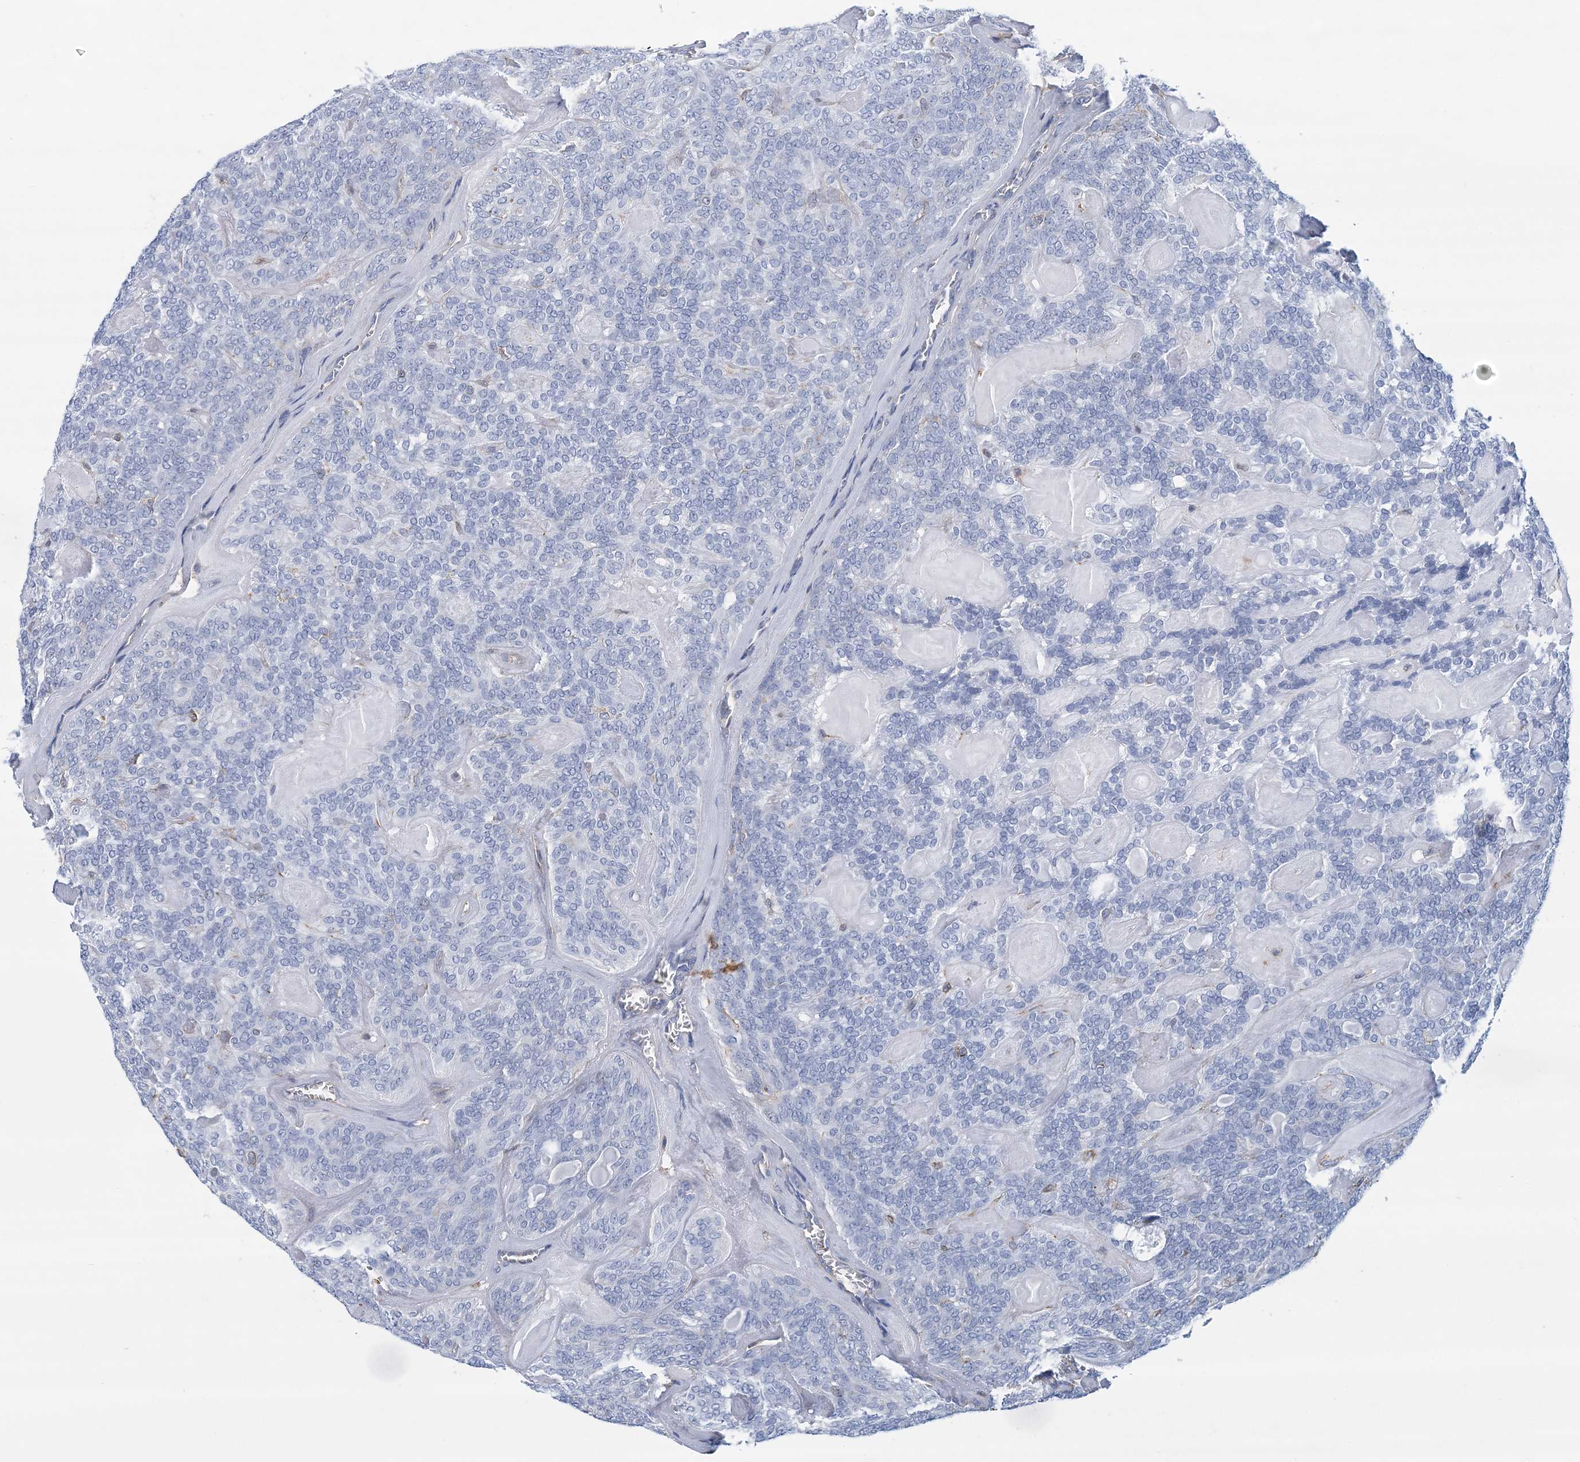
{"staining": {"intensity": "negative", "quantity": "none", "location": "none"}, "tissue": "head and neck cancer", "cell_type": "Tumor cells", "image_type": "cancer", "snomed": [{"axis": "morphology", "description": "Adenocarcinoma, NOS"}, {"axis": "topography", "description": "Head-Neck"}], "caption": "DAB immunohistochemical staining of human head and neck cancer reveals no significant staining in tumor cells. (Brightfield microscopy of DAB immunohistochemistry at high magnification).", "gene": "C11orf21", "patient": {"sex": "male", "age": 66}}